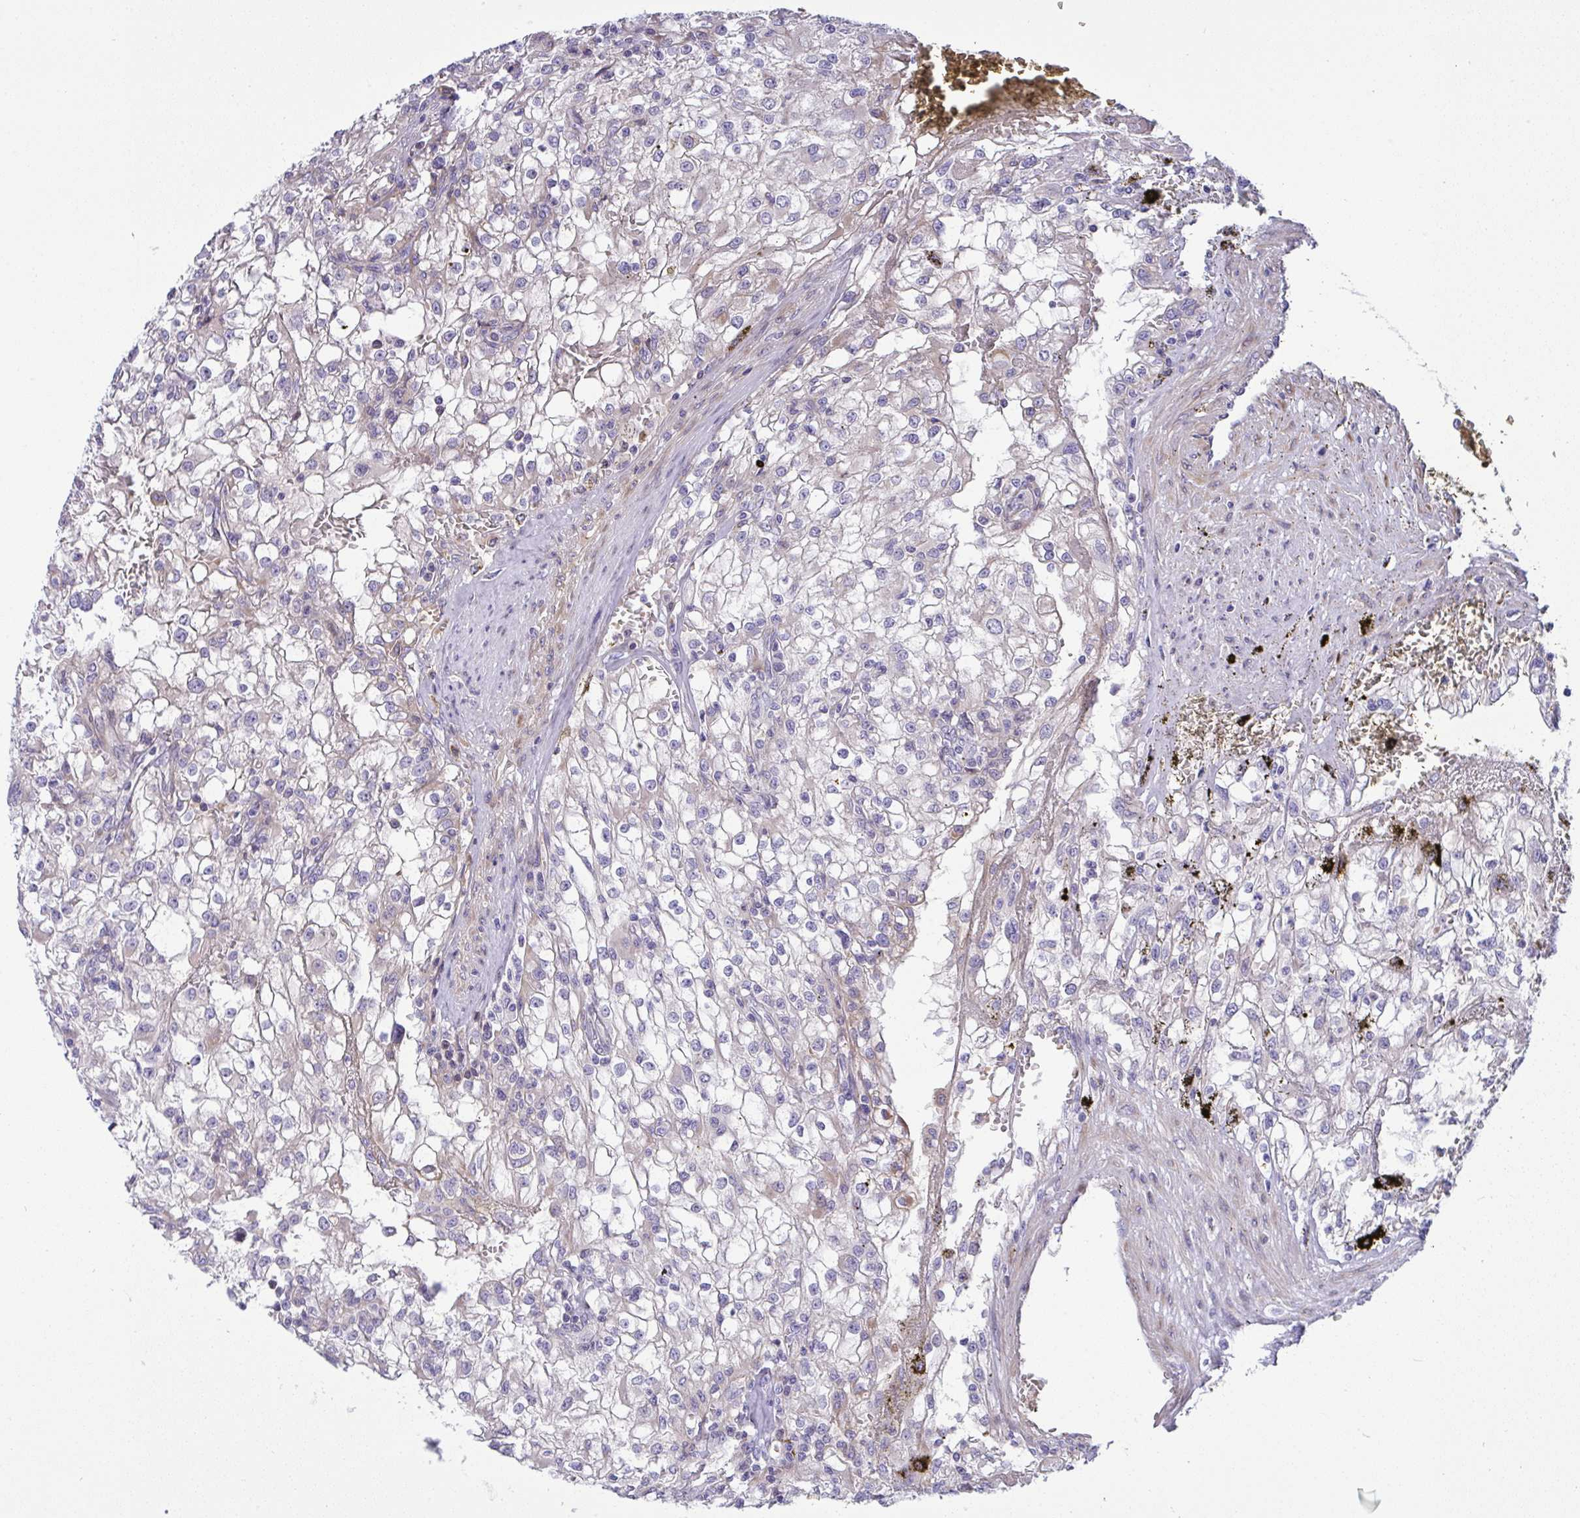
{"staining": {"intensity": "weak", "quantity": "<25%", "location": "cytoplasmic/membranous"}, "tissue": "renal cancer", "cell_type": "Tumor cells", "image_type": "cancer", "snomed": [{"axis": "morphology", "description": "Adenocarcinoma, NOS"}, {"axis": "topography", "description": "Kidney"}], "caption": "This is a histopathology image of immunohistochemistry (IHC) staining of renal cancer (adenocarcinoma), which shows no positivity in tumor cells.", "gene": "NTN1", "patient": {"sex": "female", "age": 74}}